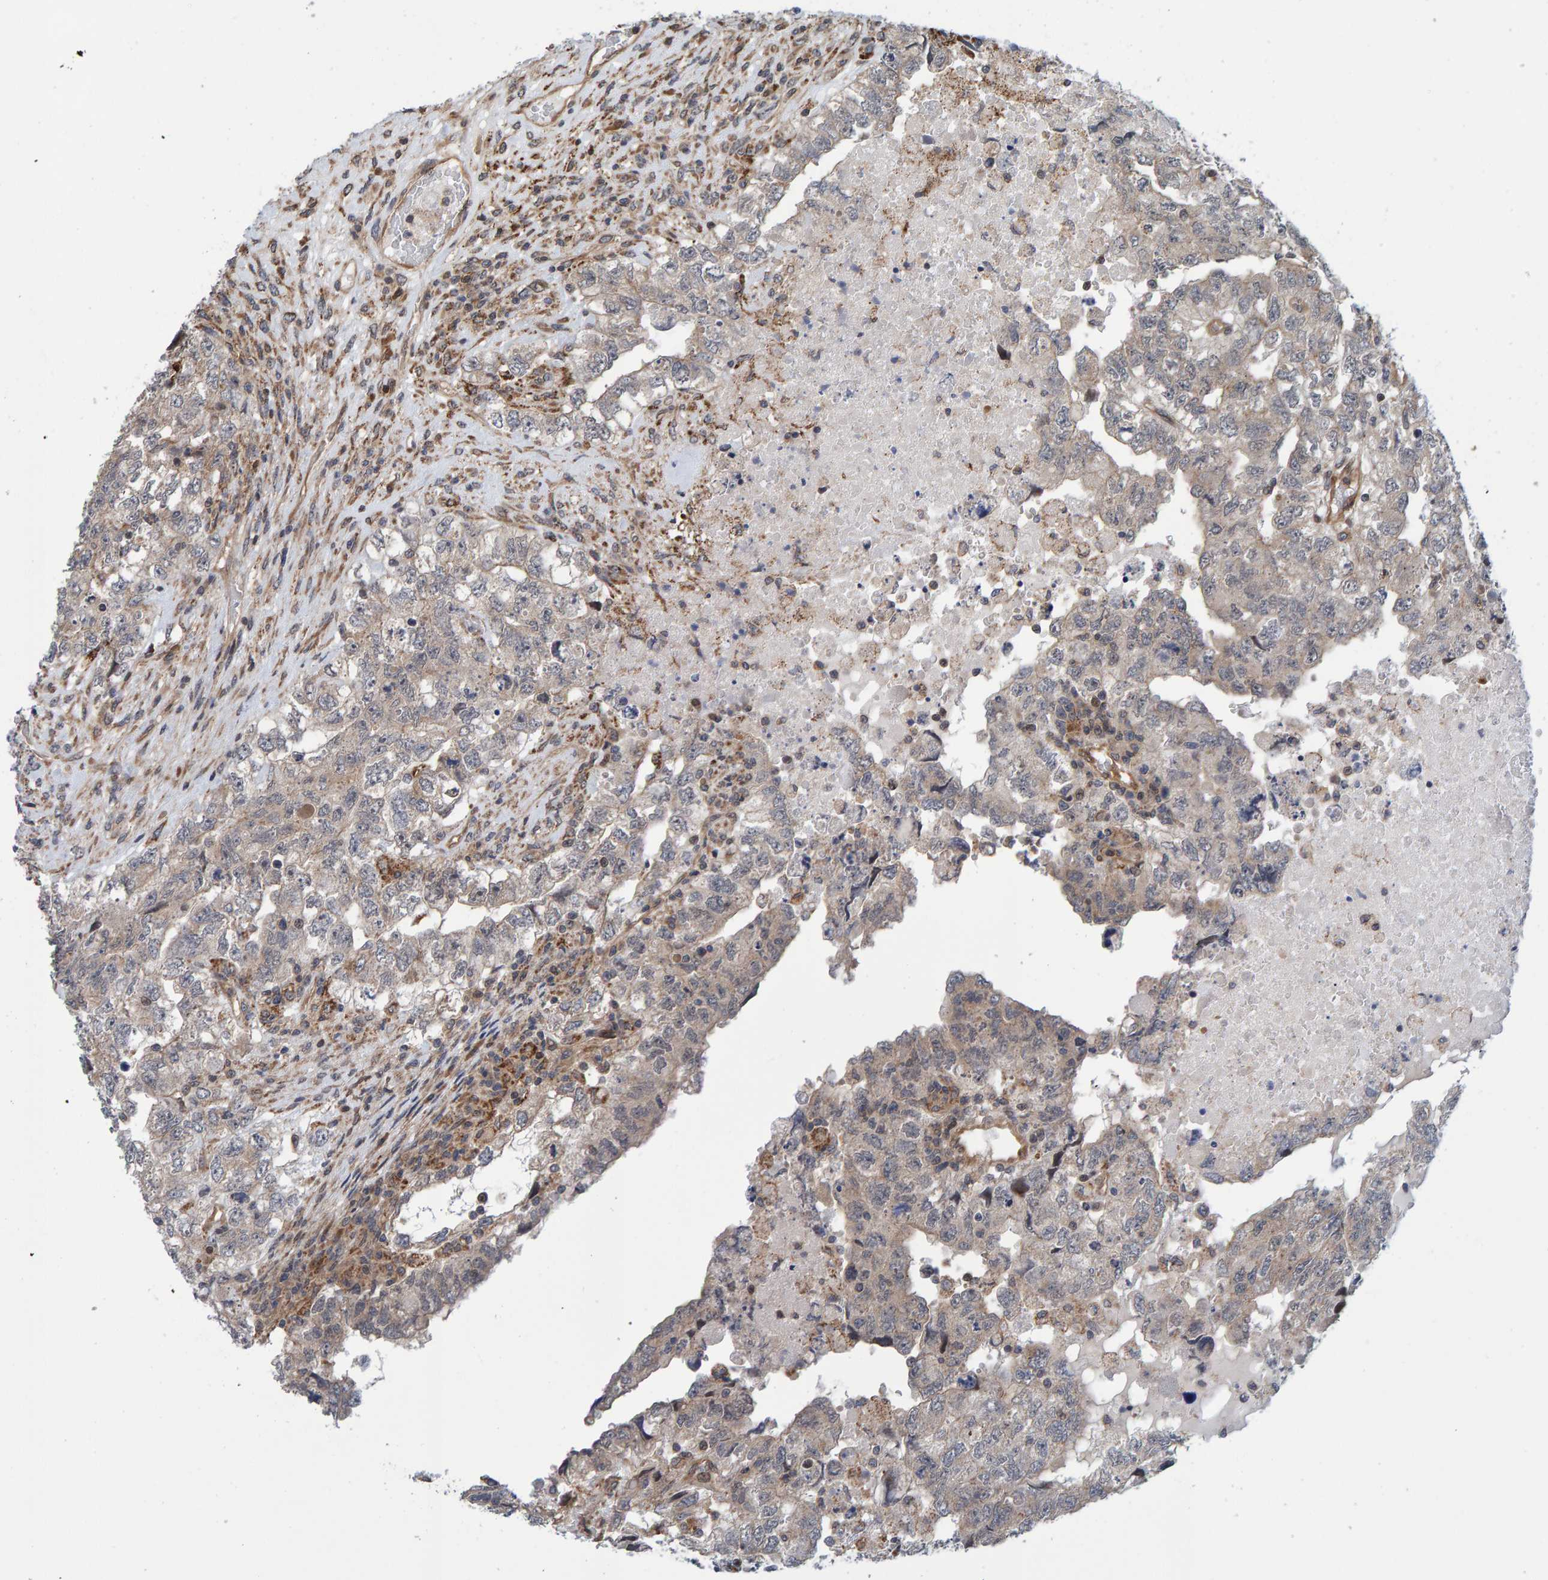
{"staining": {"intensity": "negative", "quantity": "none", "location": "none"}, "tissue": "testis cancer", "cell_type": "Tumor cells", "image_type": "cancer", "snomed": [{"axis": "morphology", "description": "Carcinoma, Embryonal, NOS"}, {"axis": "topography", "description": "Testis"}], "caption": "Testis embryonal carcinoma was stained to show a protein in brown. There is no significant positivity in tumor cells. (Immunohistochemistry (ihc), brightfield microscopy, high magnification).", "gene": "SCRN2", "patient": {"sex": "male", "age": 36}}